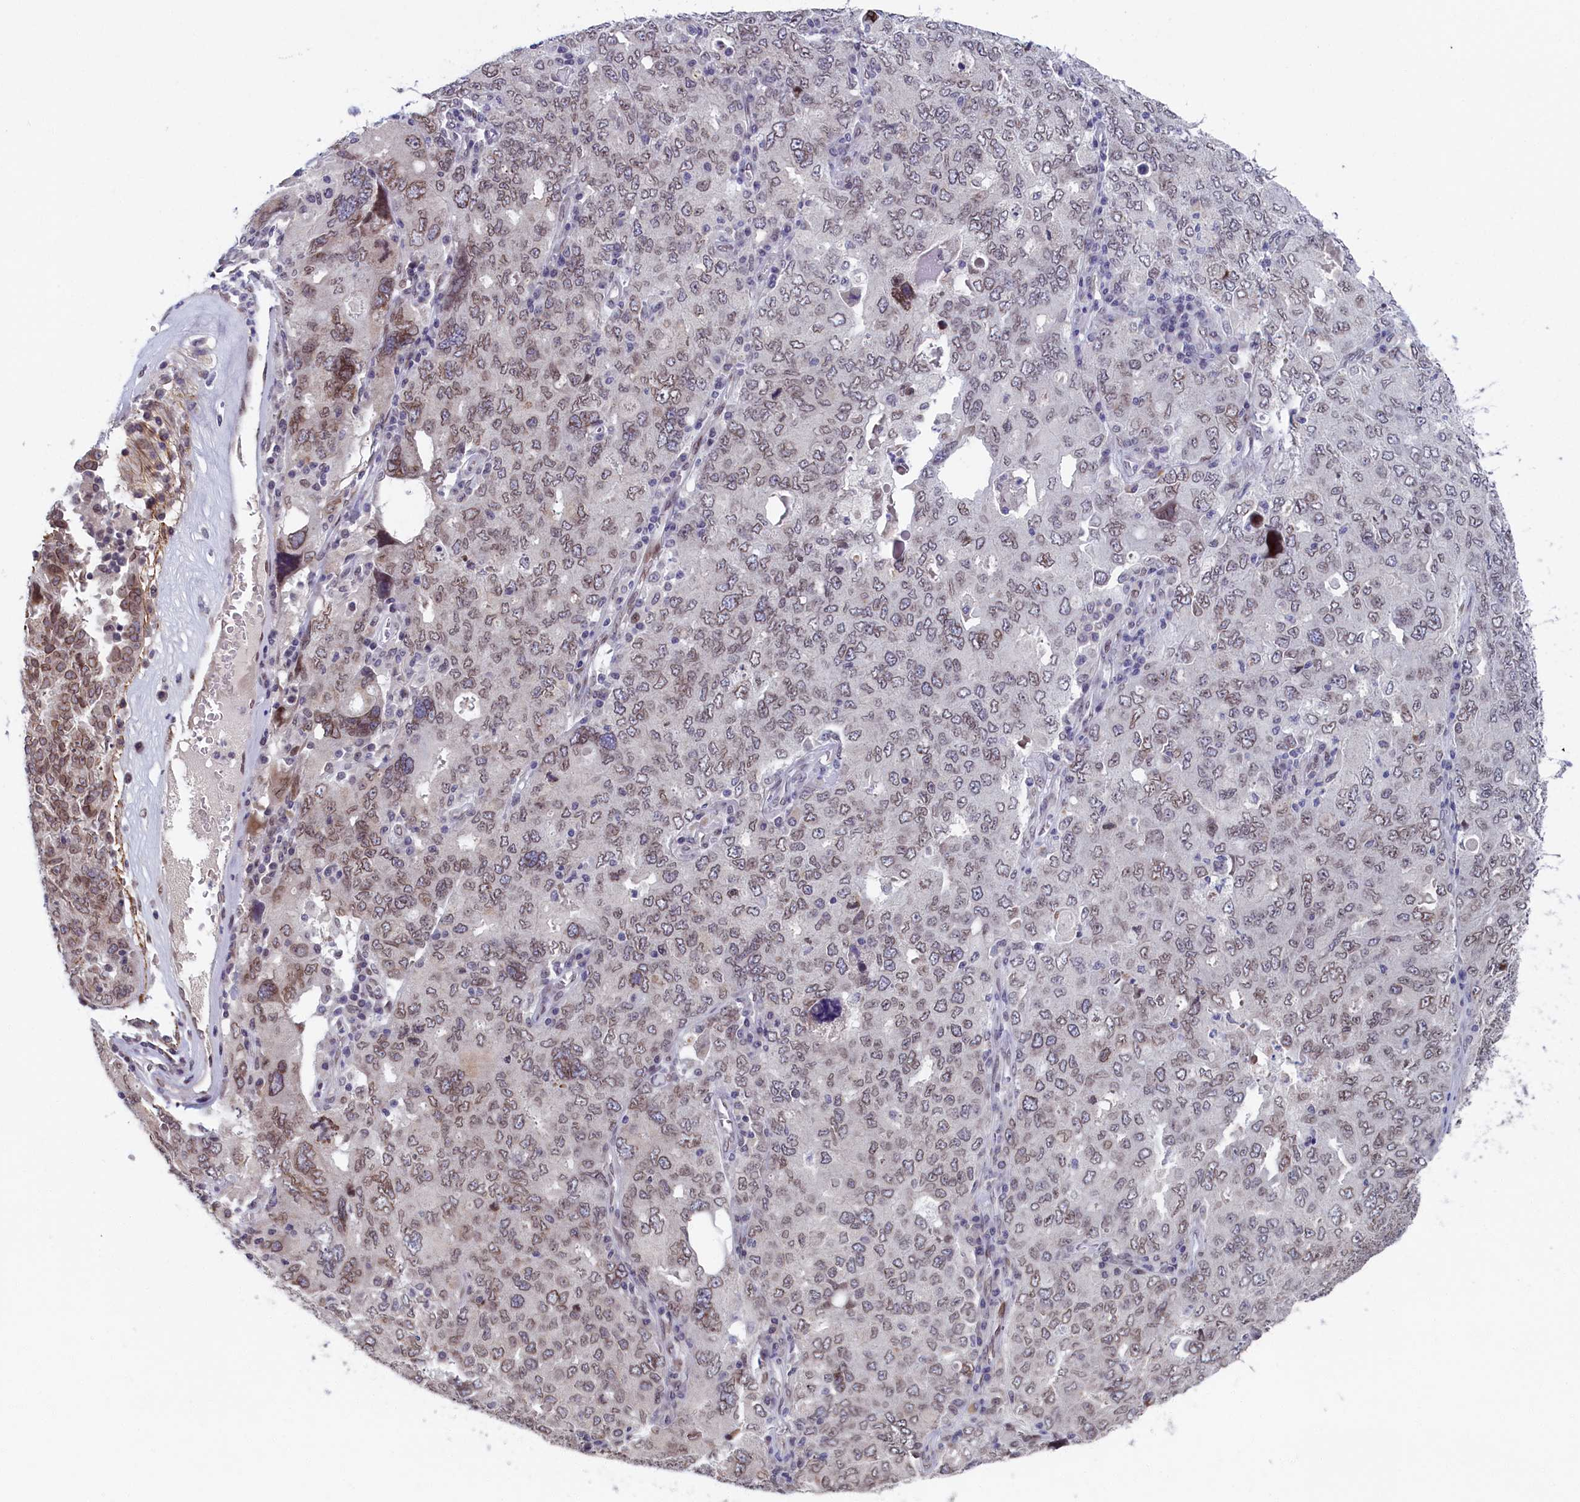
{"staining": {"intensity": "weak", "quantity": ">75%", "location": "cytoplasmic/membranous,nuclear"}, "tissue": "ovarian cancer", "cell_type": "Tumor cells", "image_type": "cancer", "snomed": [{"axis": "morphology", "description": "Carcinoma, endometroid"}, {"axis": "topography", "description": "Ovary"}], "caption": "Approximately >75% of tumor cells in ovarian cancer demonstrate weak cytoplasmic/membranous and nuclear protein positivity as visualized by brown immunohistochemical staining.", "gene": "GPSM1", "patient": {"sex": "female", "age": 62}}